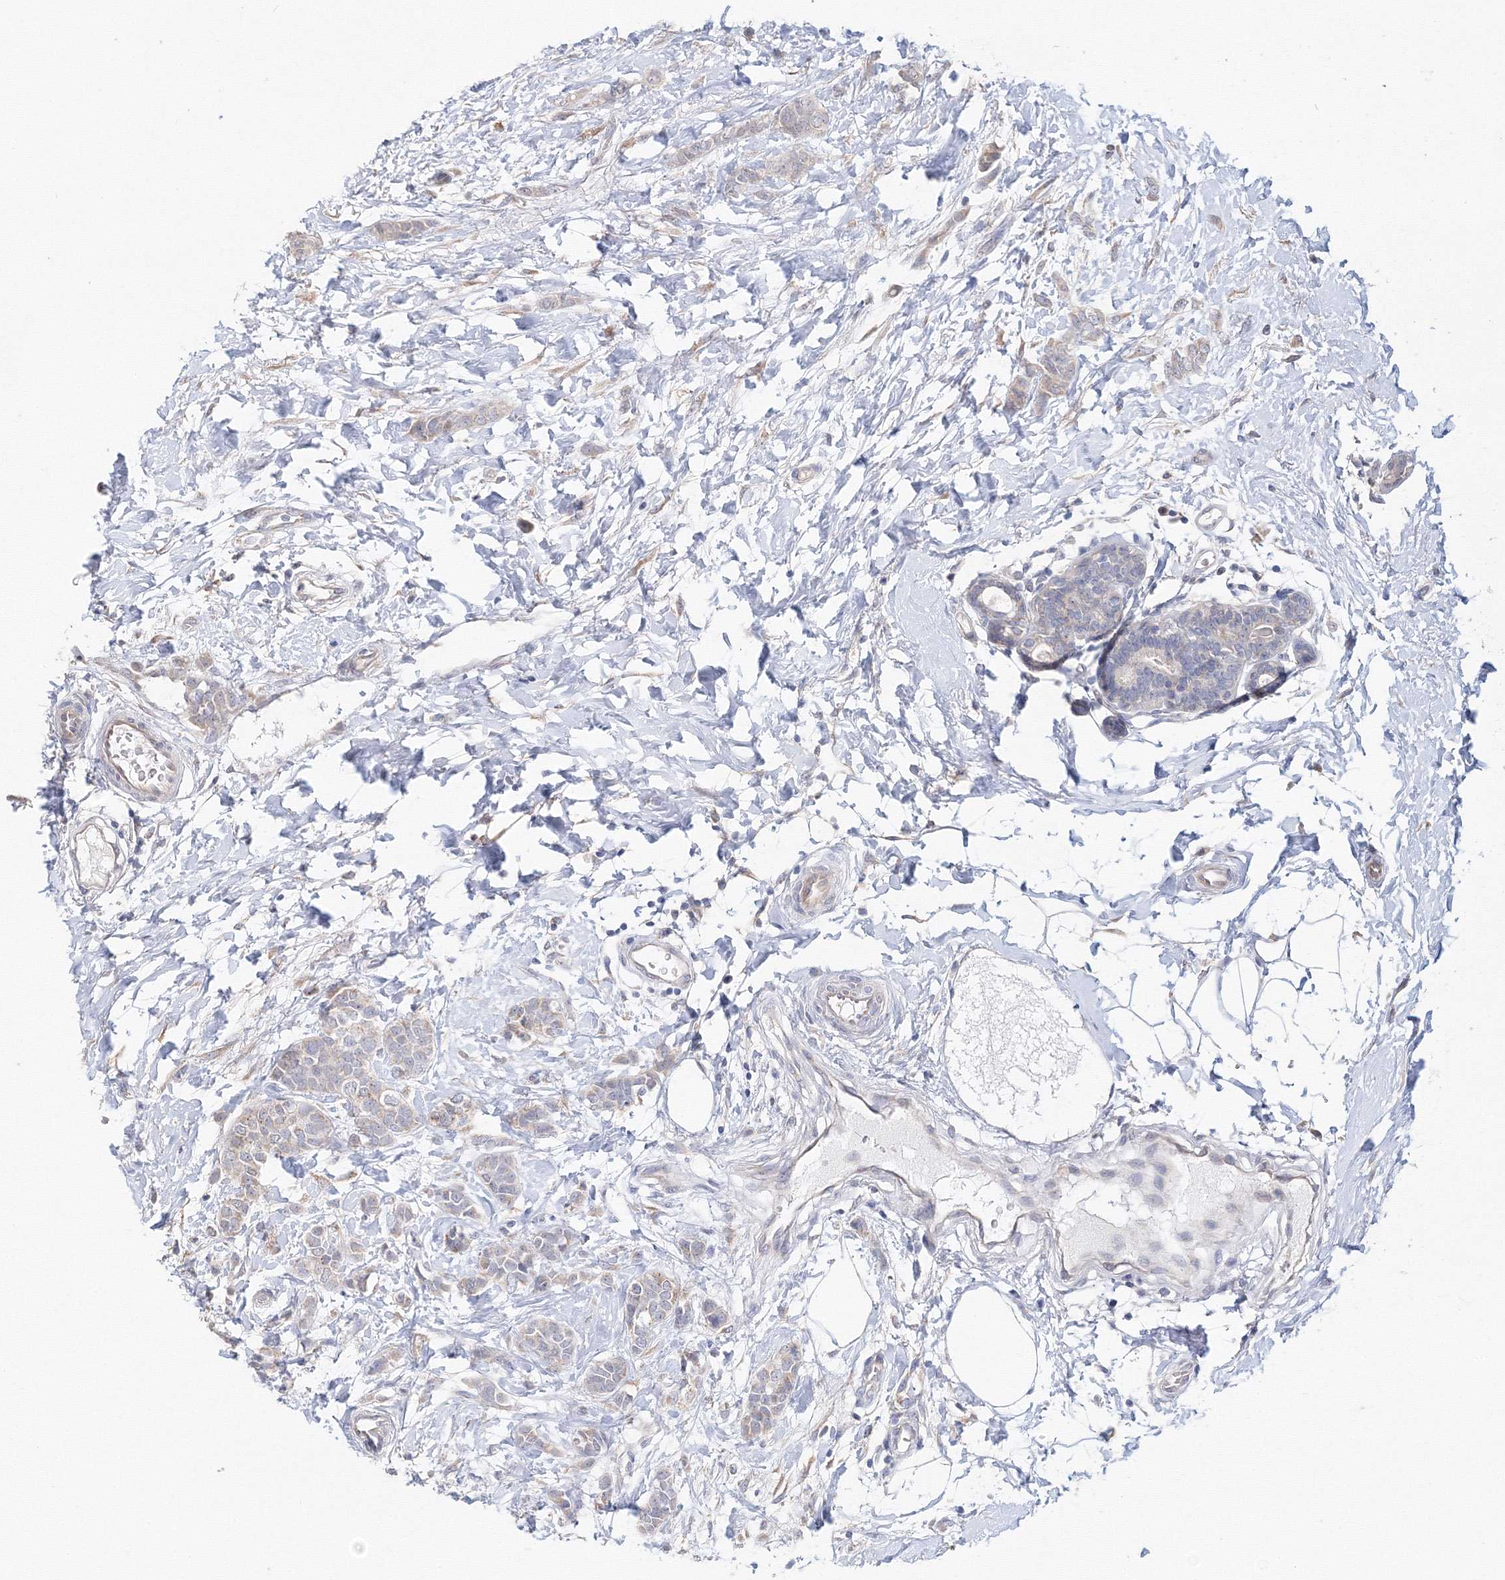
{"staining": {"intensity": "negative", "quantity": "none", "location": "none"}, "tissue": "breast cancer", "cell_type": "Tumor cells", "image_type": "cancer", "snomed": [{"axis": "morphology", "description": "Lobular carcinoma, in situ"}, {"axis": "morphology", "description": "Lobular carcinoma"}, {"axis": "topography", "description": "Breast"}], "caption": "Breast cancer was stained to show a protein in brown. There is no significant expression in tumor cells. (DAB immunohistochemistry (IHC) with hematoxylin counter stain).", "gene": "DHRS12", "patient": {"sex": "female", "age": 41}}